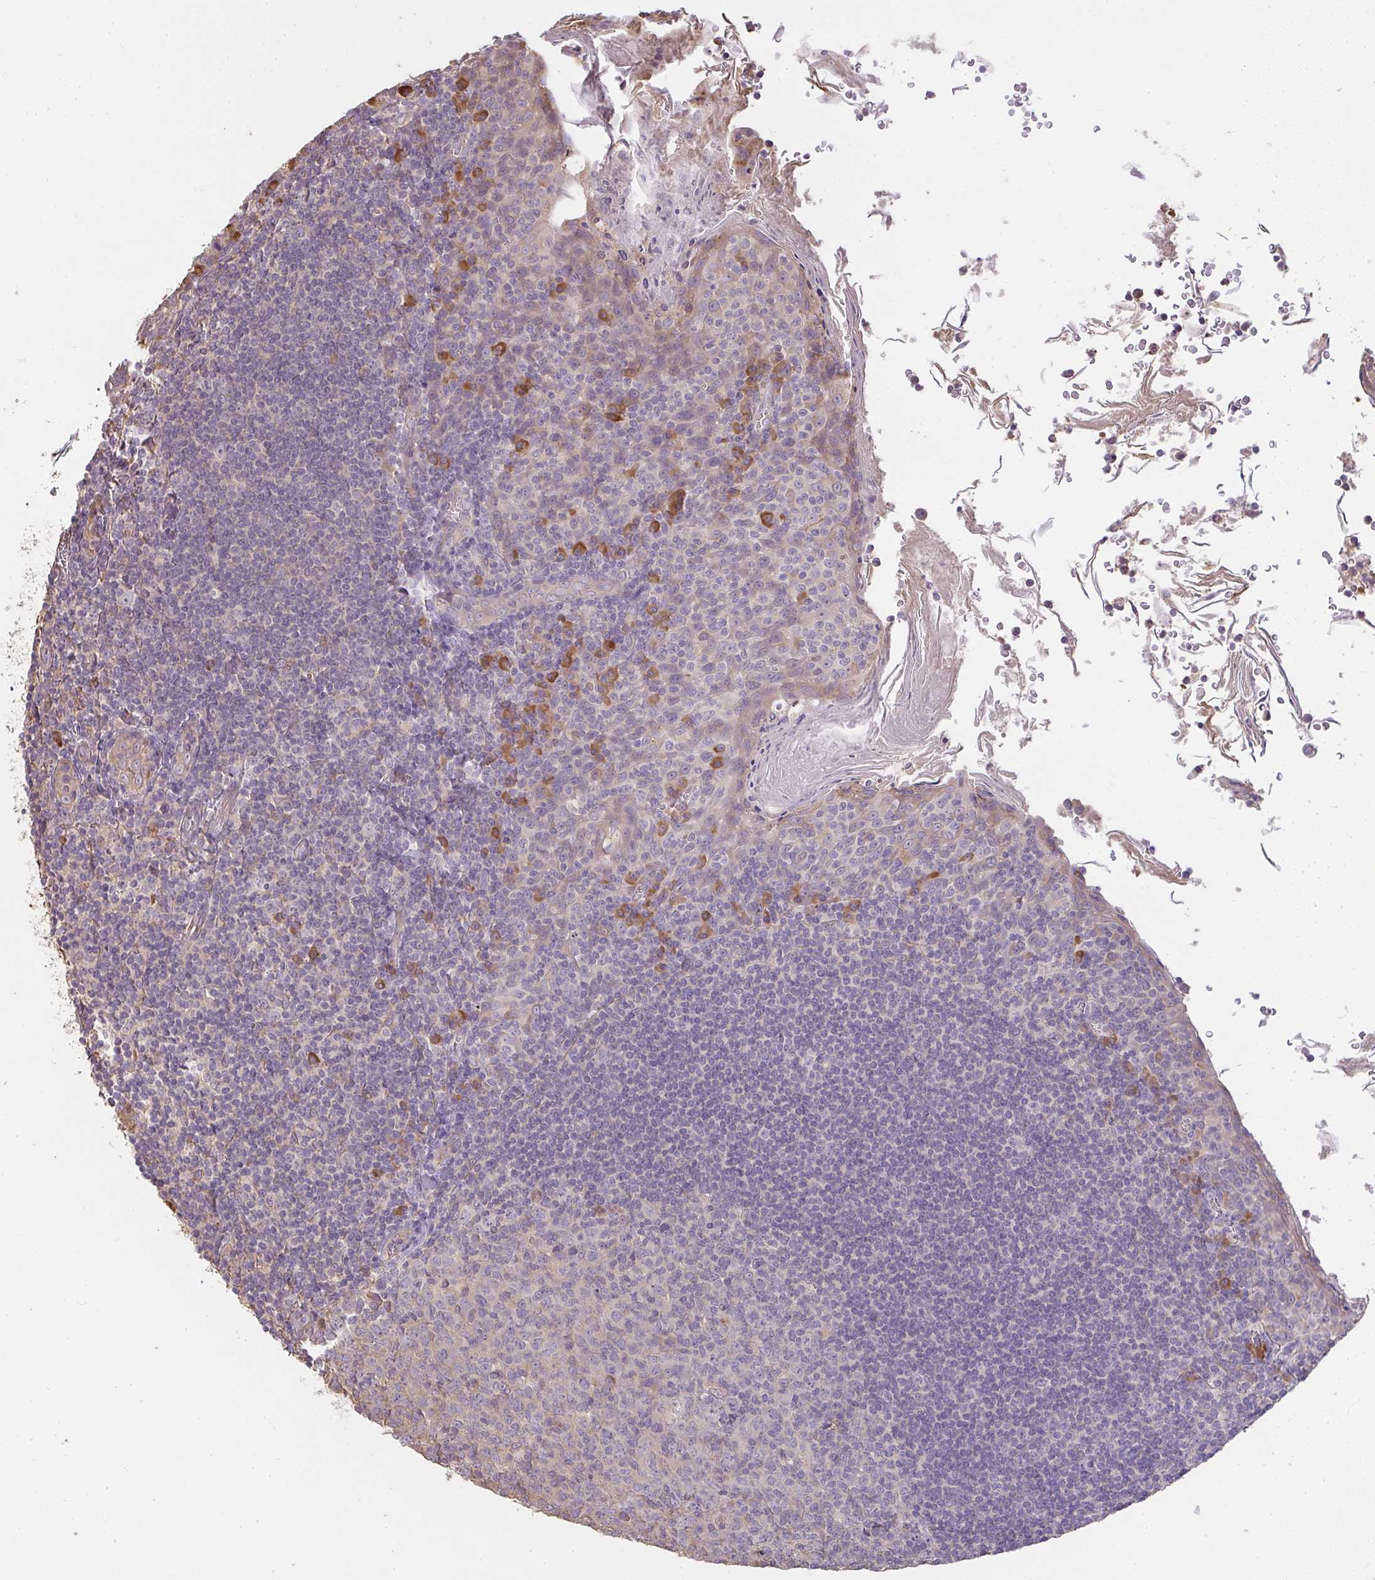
{"staining": {"intensity": "negative", "quantity": "none", "location": "none"}, "tissue": "tonsil", "cell_type": "Germinal center cells", "image_type": "normal", "snomed": [{"axis": "morphology", "description": "Normal tissue, NOS"}, {"axis": "topography", "description": "Tonsil"}], "caption": "Photomicrograph shows no protein expression in germinal center cells of normal tonsil. The staining was performed using DAB (3,3'-diaminobenzidine) to visualize the protein expression in brown, while the nuclei were stained in blue with hematoxylin (Magnification: 20x).", "gene": "BRINP3", "patient": {"sex": "male", "age": 27}}